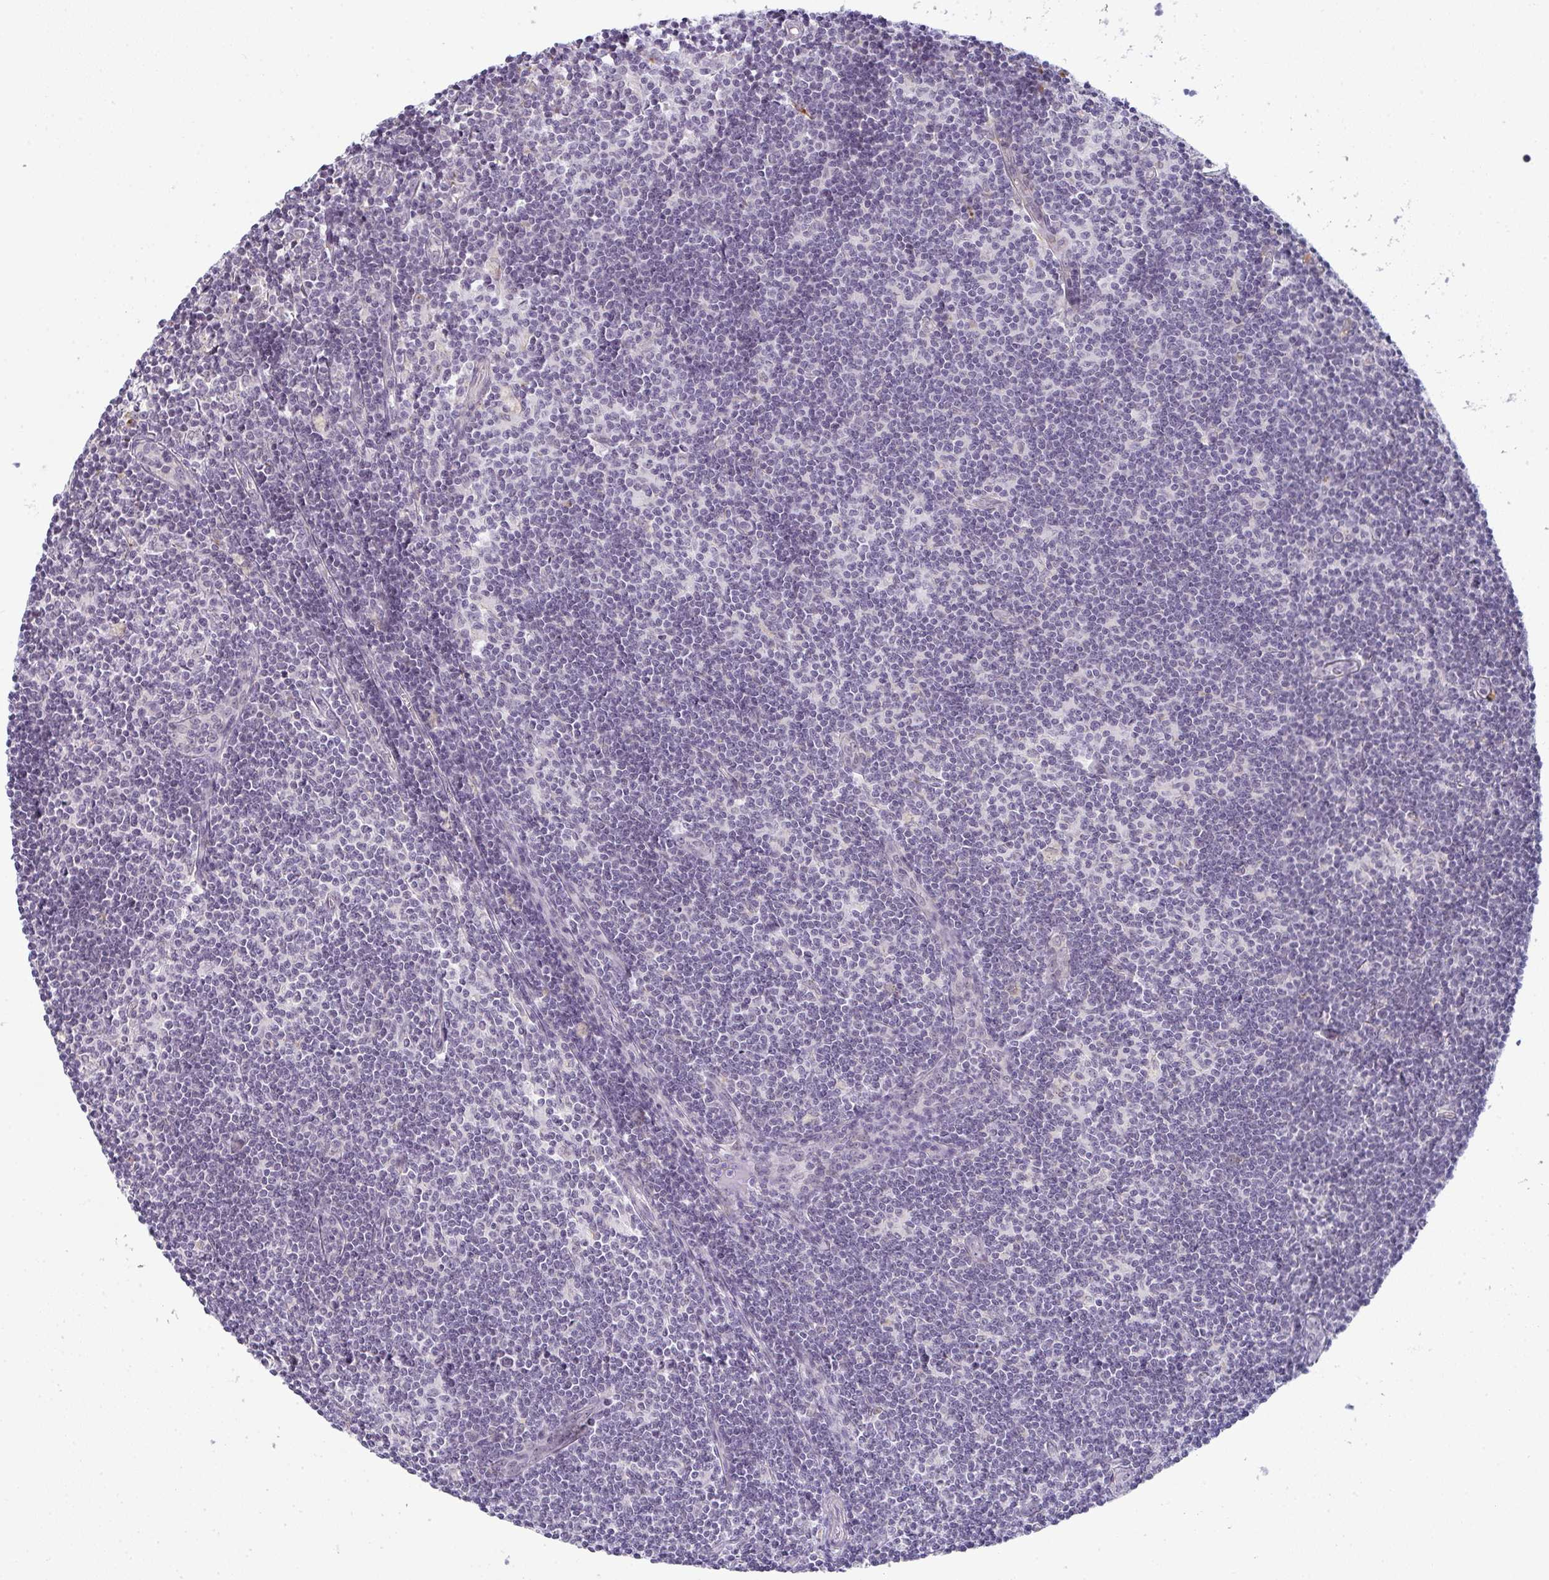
{"staining": {"intensity": "negative", "quantity": "none", "location": "none"}, "tissue": "lymph node", "cell_type": "Germinal center cells", "image_type": "normal", "snomed": [{"axis": "morphology", "description": "Normal tissue, NOS"}, {"axis": "topography", "description": "Lymph node"}], "caption": "Immunohistochemistry image of unremarkable human lymph node stained for a protein (brown), which demonstrates no positivity in germinal center cells.", "gene": "TEX33", "patient": {"sex": "female", "age": 31}}